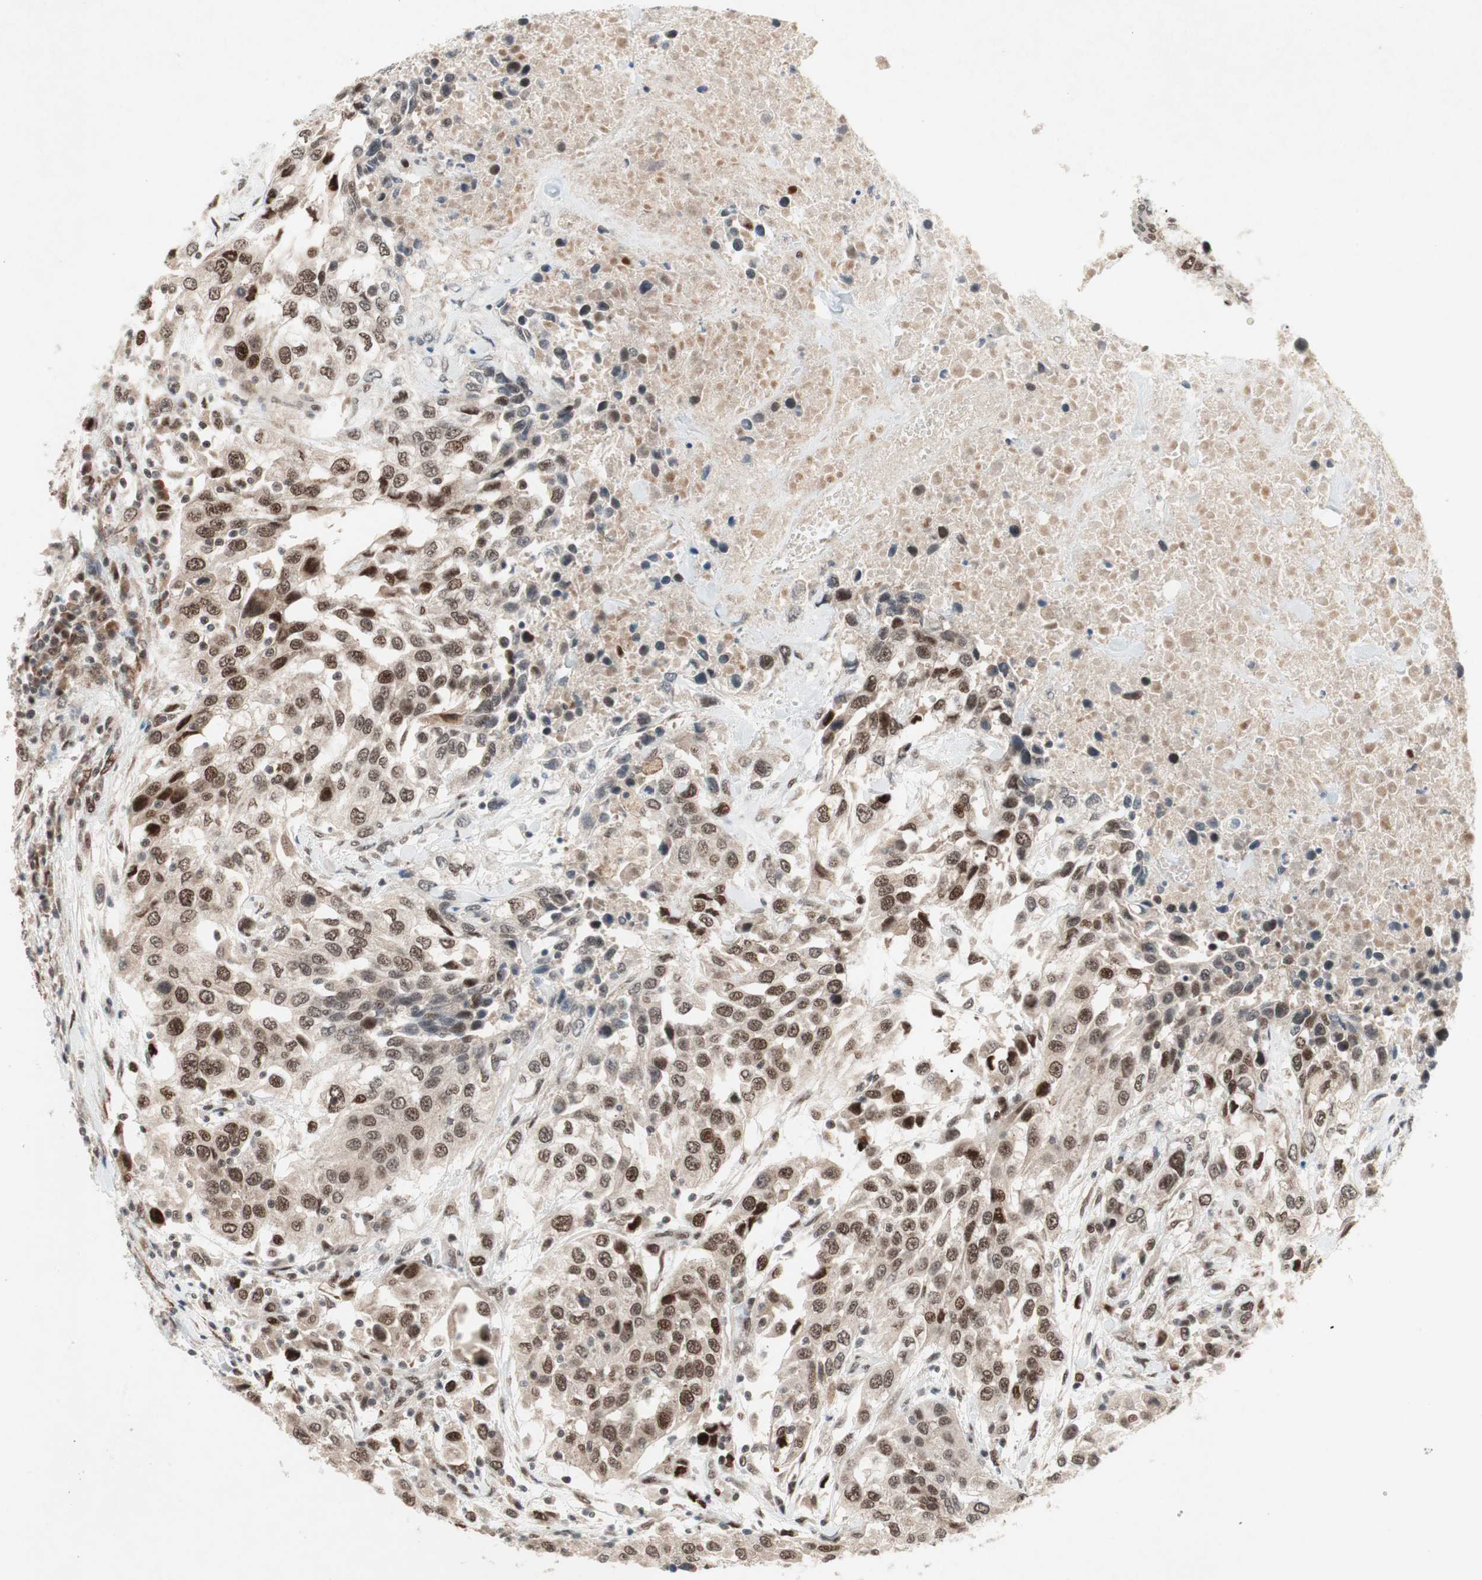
{"staining": {"intensity": "strong", "quantity": ">75%", "location": "nuclear"}, "tissue": "urothelial cancer", "cell_type": "Tumor cells", "image_type": "cancer", "snomed": [{"axis": "morphology", "description": "Urothelial carcinoma, High grade"}, {"axis": "topography", "description": "Urinary bladder"}], "caption": "Tumor cells exhibit high levels of strong nuclear expression in approximately >75% of cells in human urothelial carcinoma (high-grade).", "gene": "TCF12", "patient": {"sex": "female", "age": 80}}